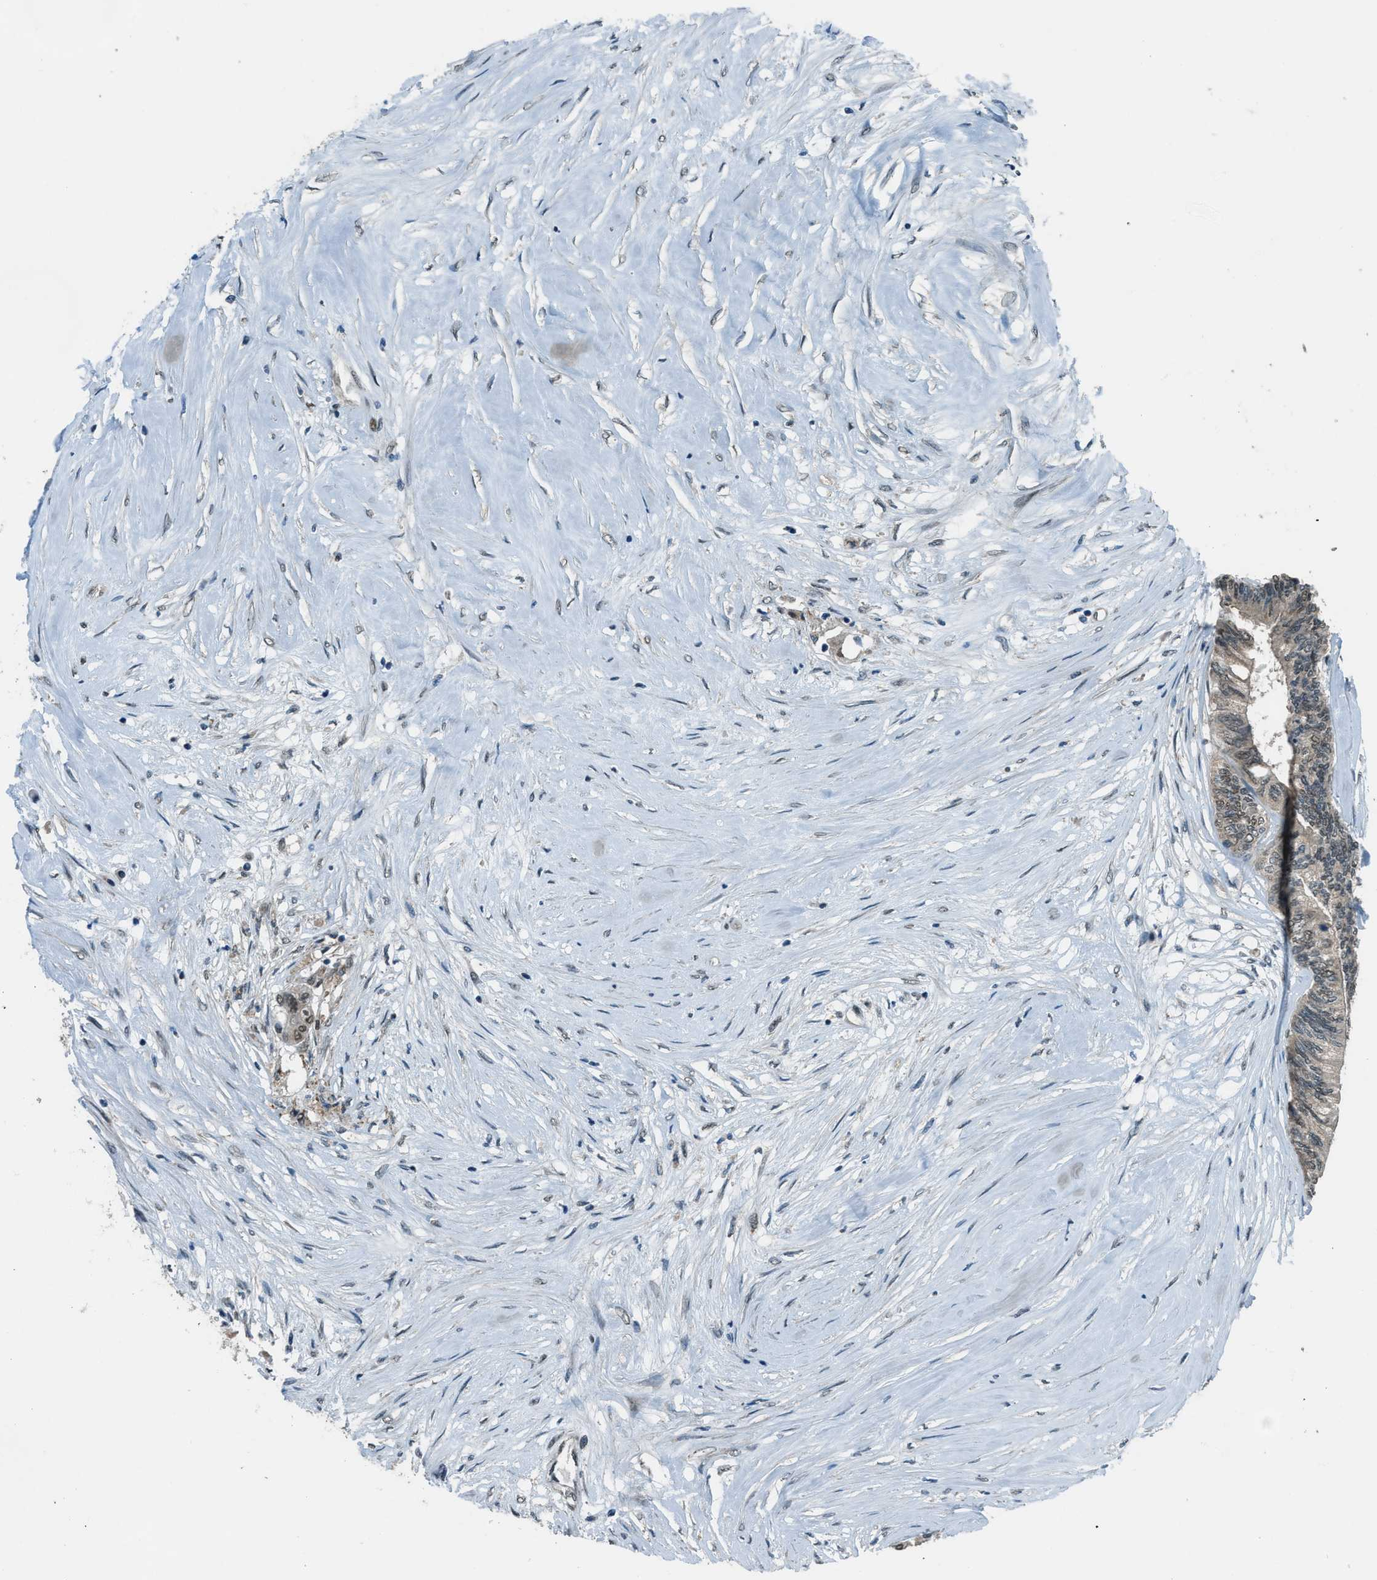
{"staining": {"intensity": "weak", "quantity": "25%-75%", "location": "nuclear"}, "tissue": "colorectal cancer", "cell_type": "Tumor cells", "image_type": "cancer", "snomed": [{"axis": "morphology", "description": "Adenocarcinoma, NOS"}, {"axis": "topography", "description": "Rectum"}], "caption": "About 25%-75% of tumor cells in human colorectal cancer (adenocarcinoma) display weak nuclear protein positivity as visualized by brown immunohistochemical staining.", "gene": "NPEPL1", "patient": {"sex": "male", "age": 63}}